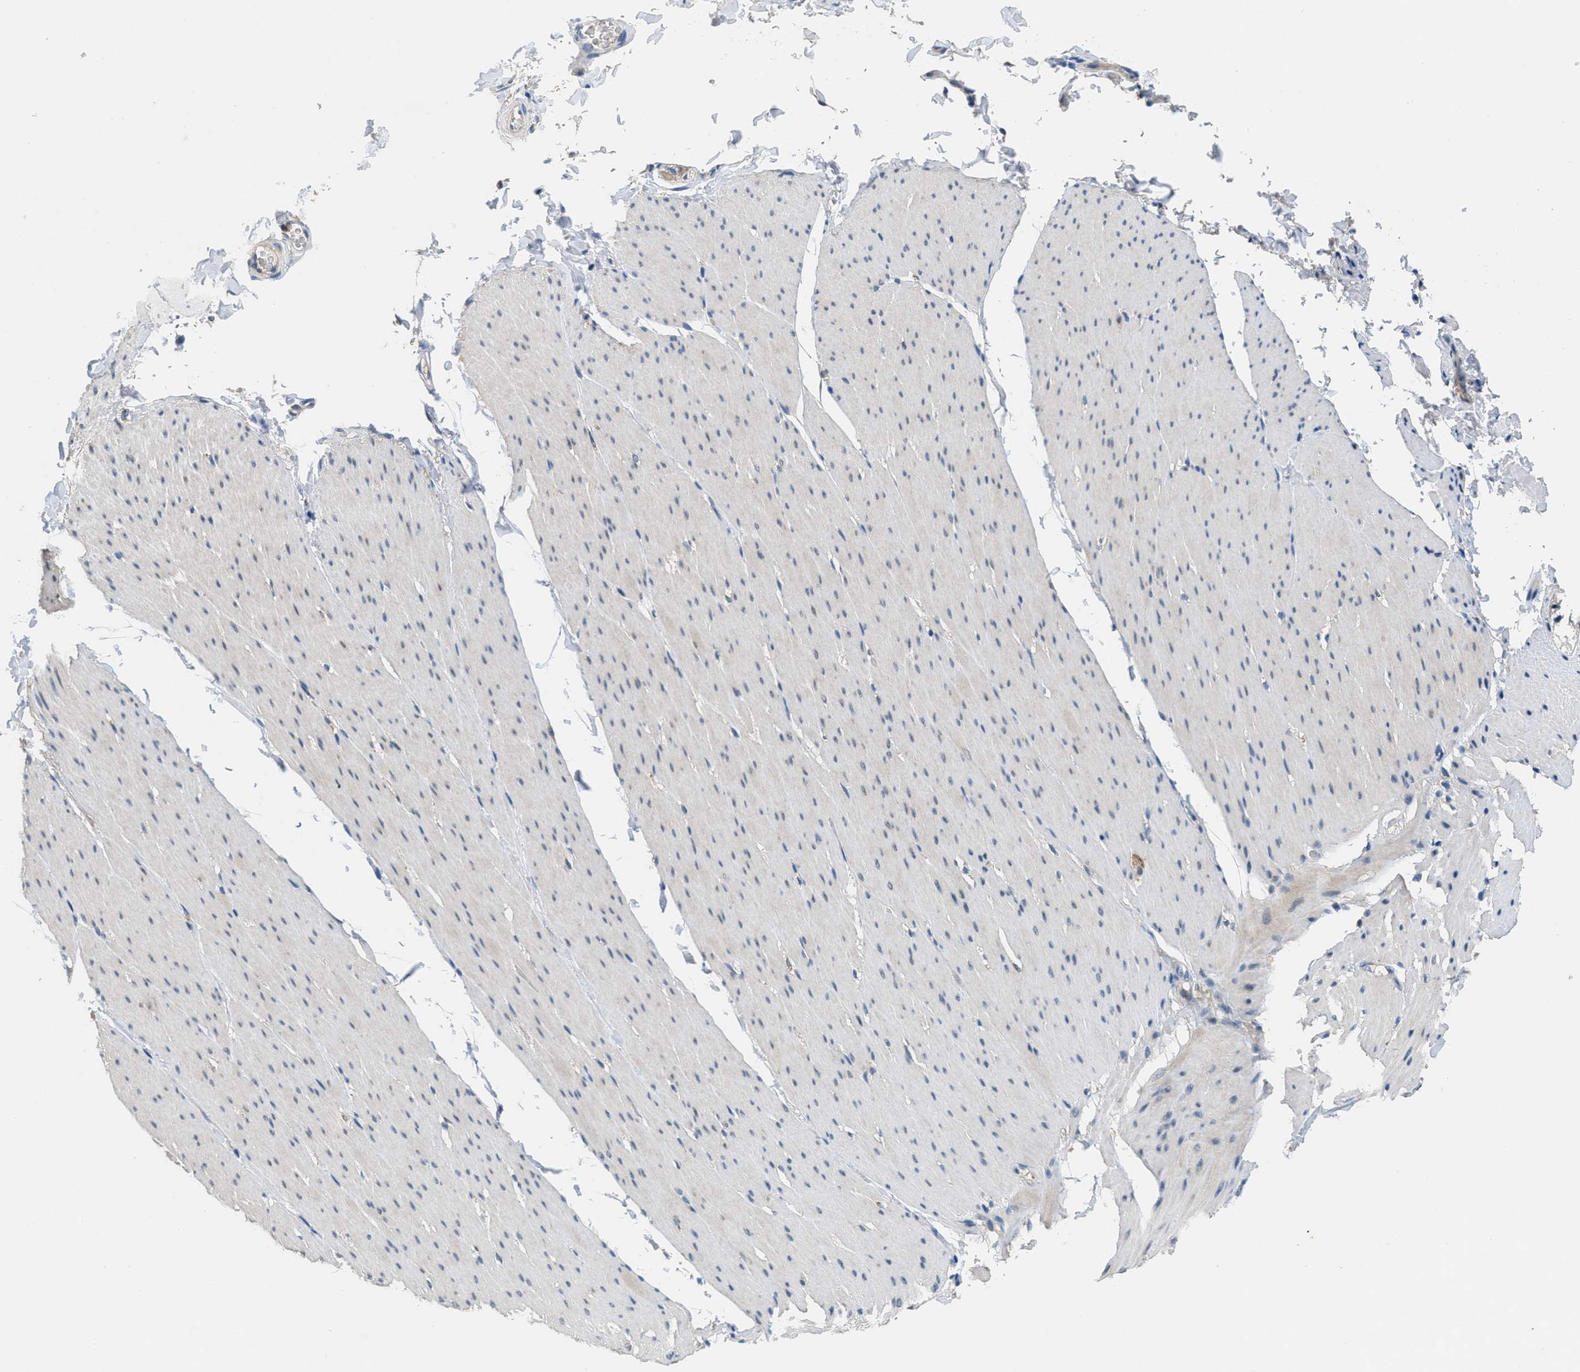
{"staining": {"intensity": "negative", "quantity": "none", "location": "none"}, "tissue": "smooth muscle", "cell_type": "Smooth muscle cells", "image_type": "normal", "snomed": [{"axis": "morphology", "description": "Normal tissue, NOS"}, {"axis": "topography", "description": "Smooth muscle"}, {"axis": "topography", "description": "Colon"}], "caption": "The image displays no significant staining in smooth muscle cells of smooth muscle. (Brightfield microscopy of DAB IHC at high magnification).", "gene": "DGKE", "patient": {"sex": "male", "age": 67}}